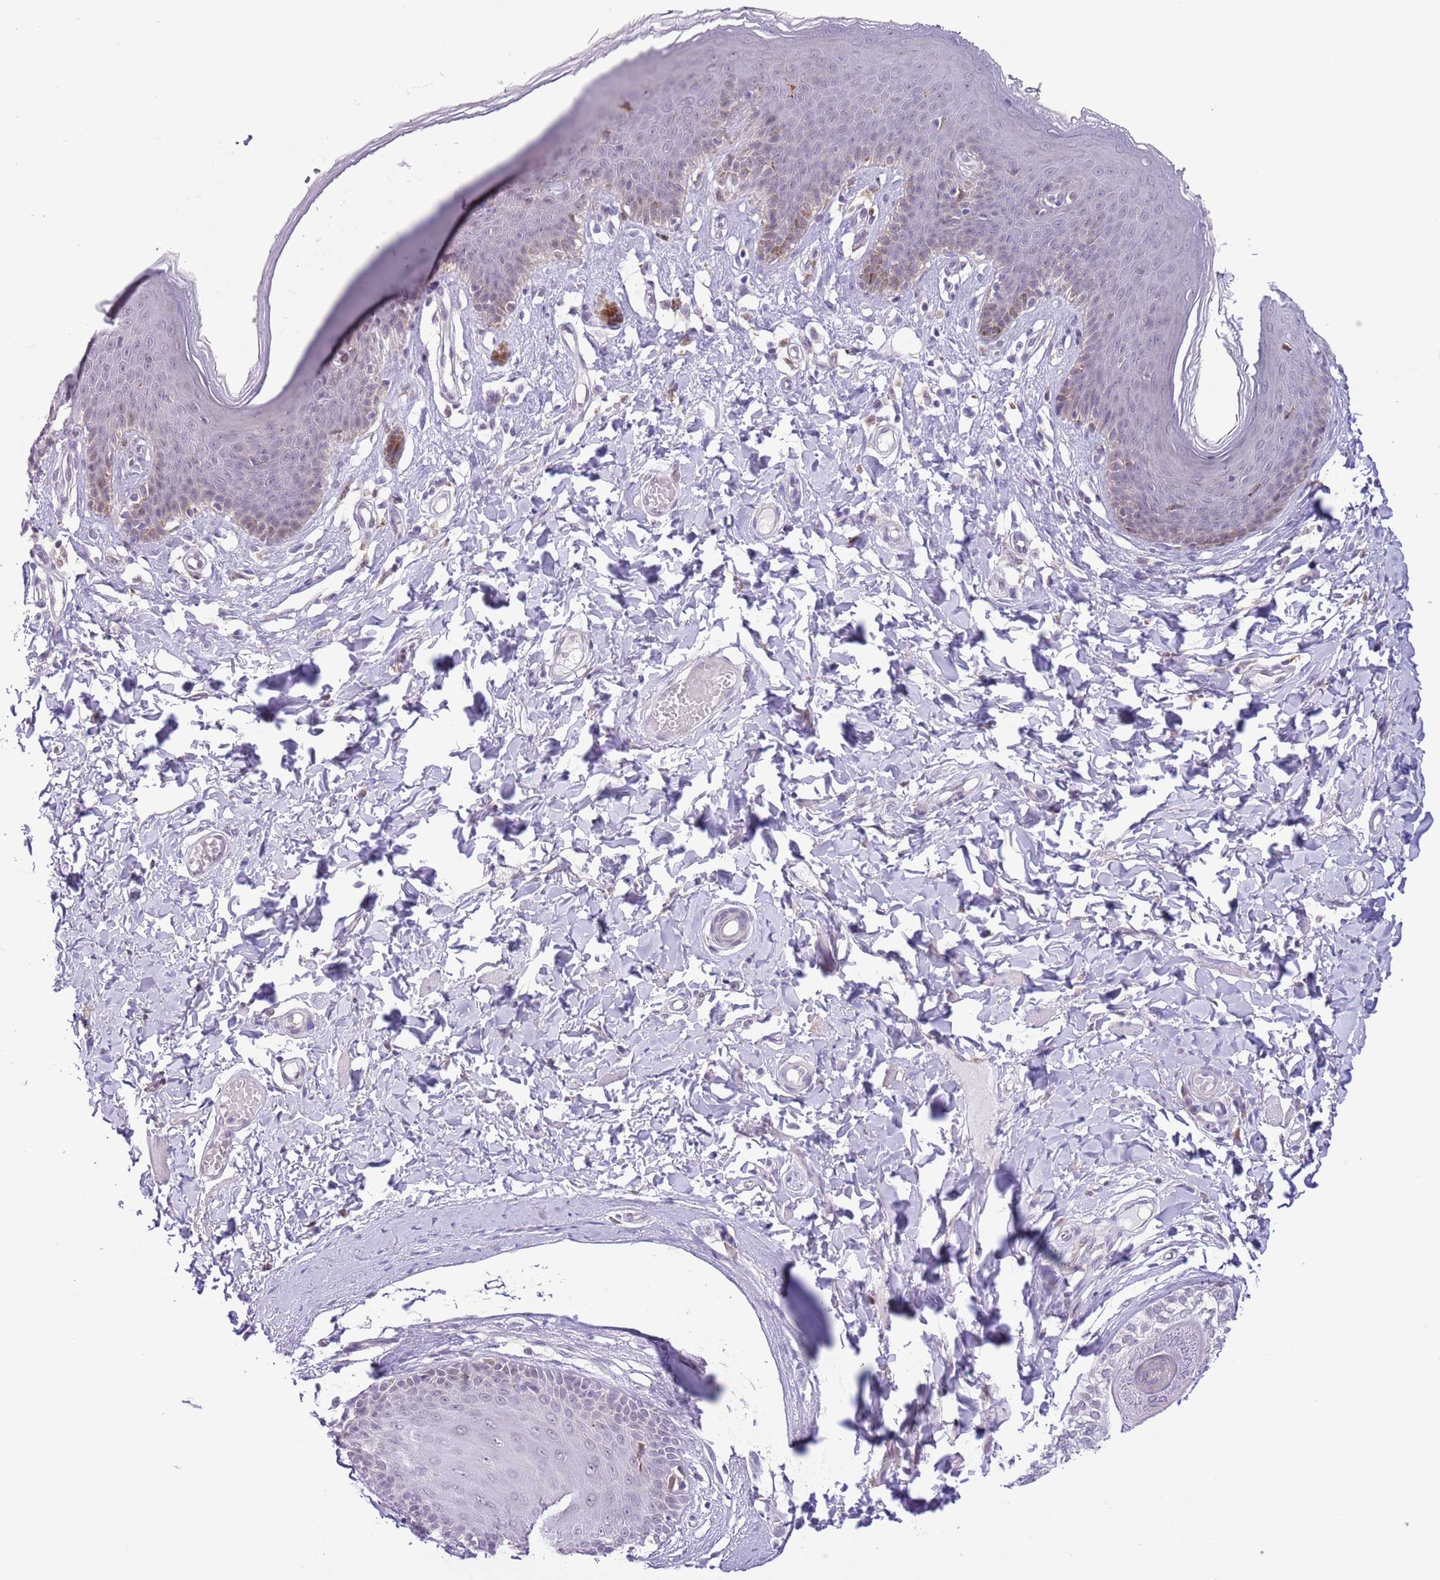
{"staining": {"intensity": "moderate", "quantity": "<25%", "location": "nuclear"}, "tissue": "skin", "cell_type": "Epidermal cells", "image_type": "normal", "snomed": [{"axis": "morphology", "description": "Normal tissue, NOS"}, {"axis": "topography", "description": "Vulva"}], "caption": "IHC photomicrograph of normal human skin stained for a protein (brown), which shows low levels of moderate nuclear staining in about <25% of epidermal cells.", "gene": "ZNF576", "patient": {"sex": "female", "age": 66}}